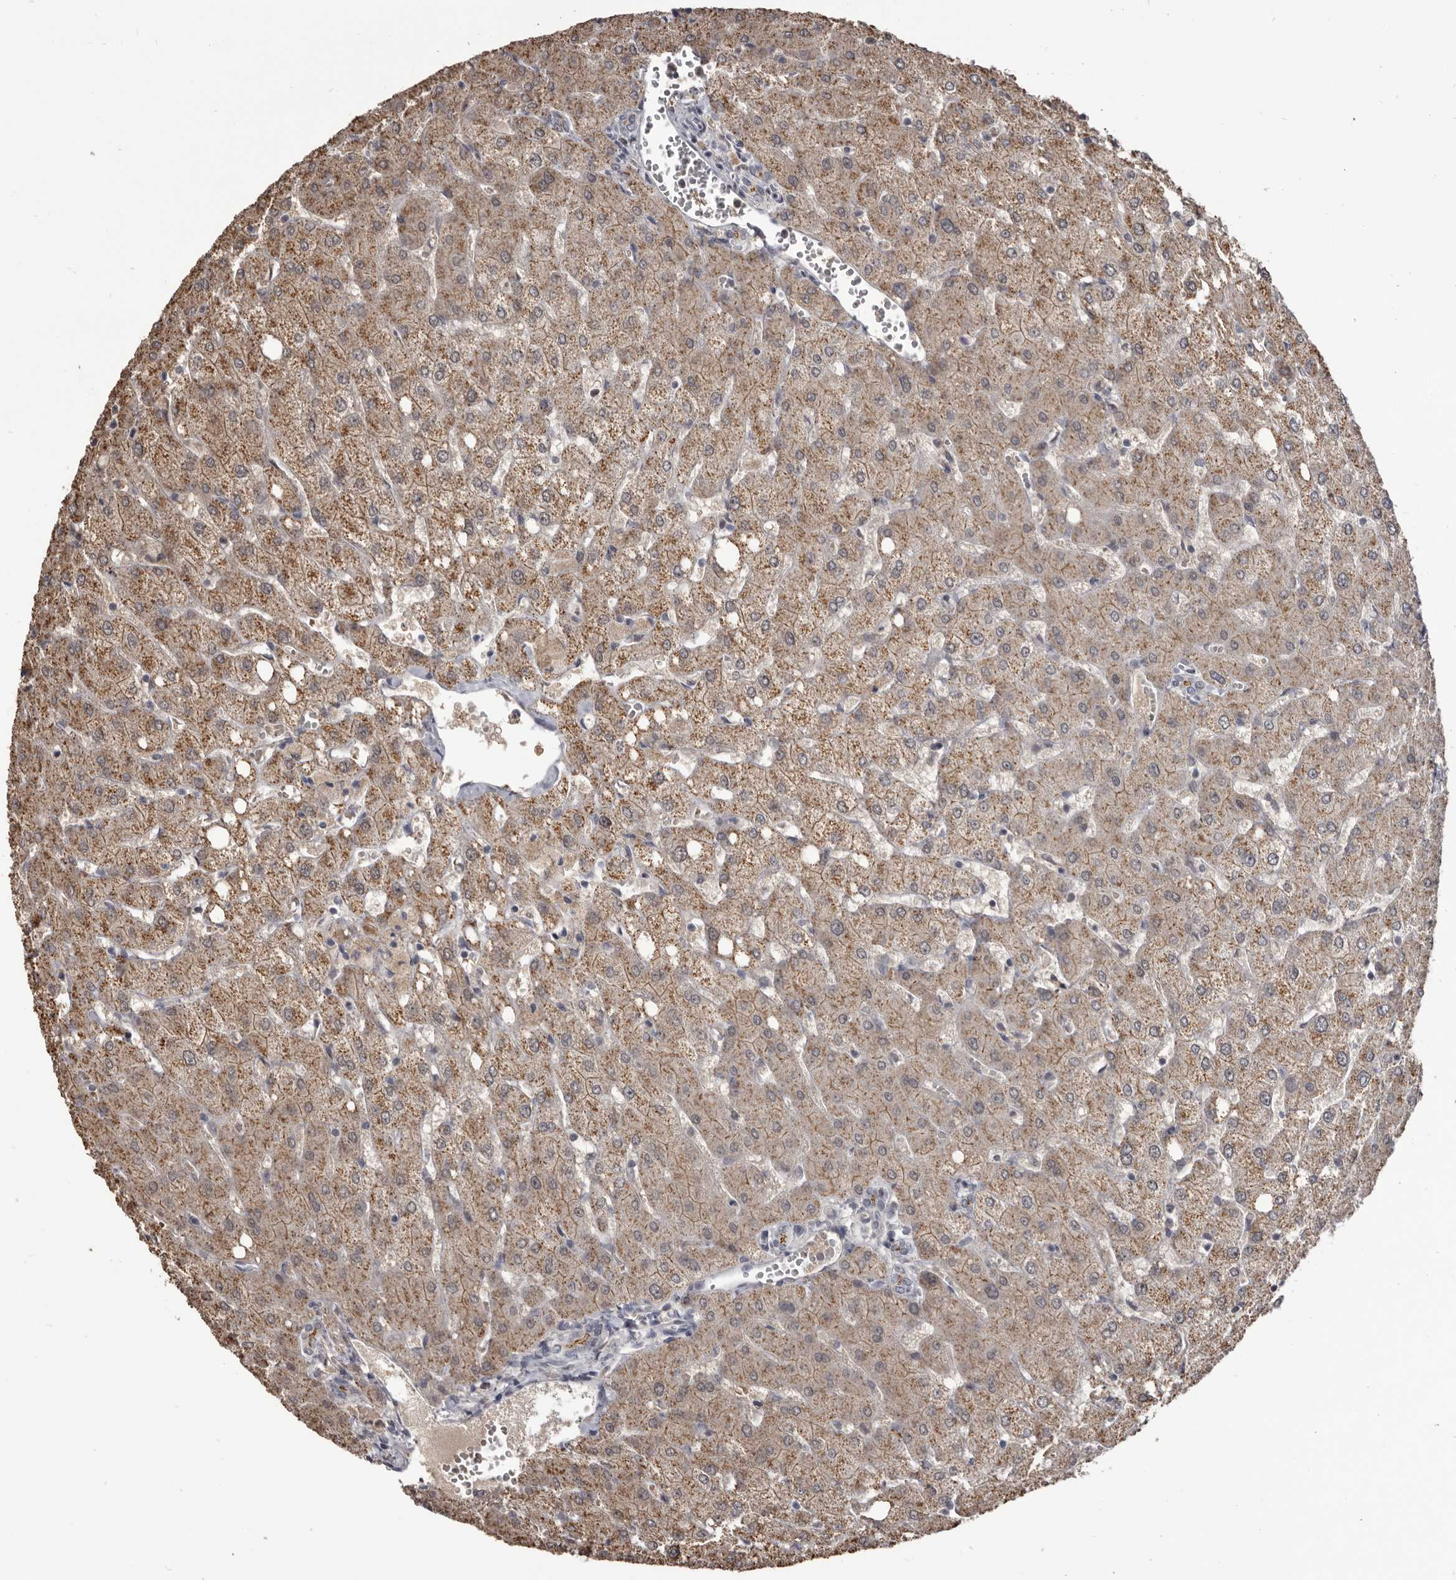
{"staining": {"intensity": "moderate", "quantity": "25%-75%", "location": "cytoplasmic/membranous"}, "tissue": "liver", "cell_type": "Cholangiocytes", "image_type": "normal", "snomed": [{"axis": "morphology", "description": "Normal tissue, NOS"}, {"axis": "topography", "description": "Liver"}], "caption": "This histopathology image shows immunohistochemistry (IHC) staining of normal human liver, with medium moderate cytoplasmic/membranous staining in about 25%-75% of cholangiocytes.", "gene": "CGN", "patient": {"sex": "female", "age": 54}}